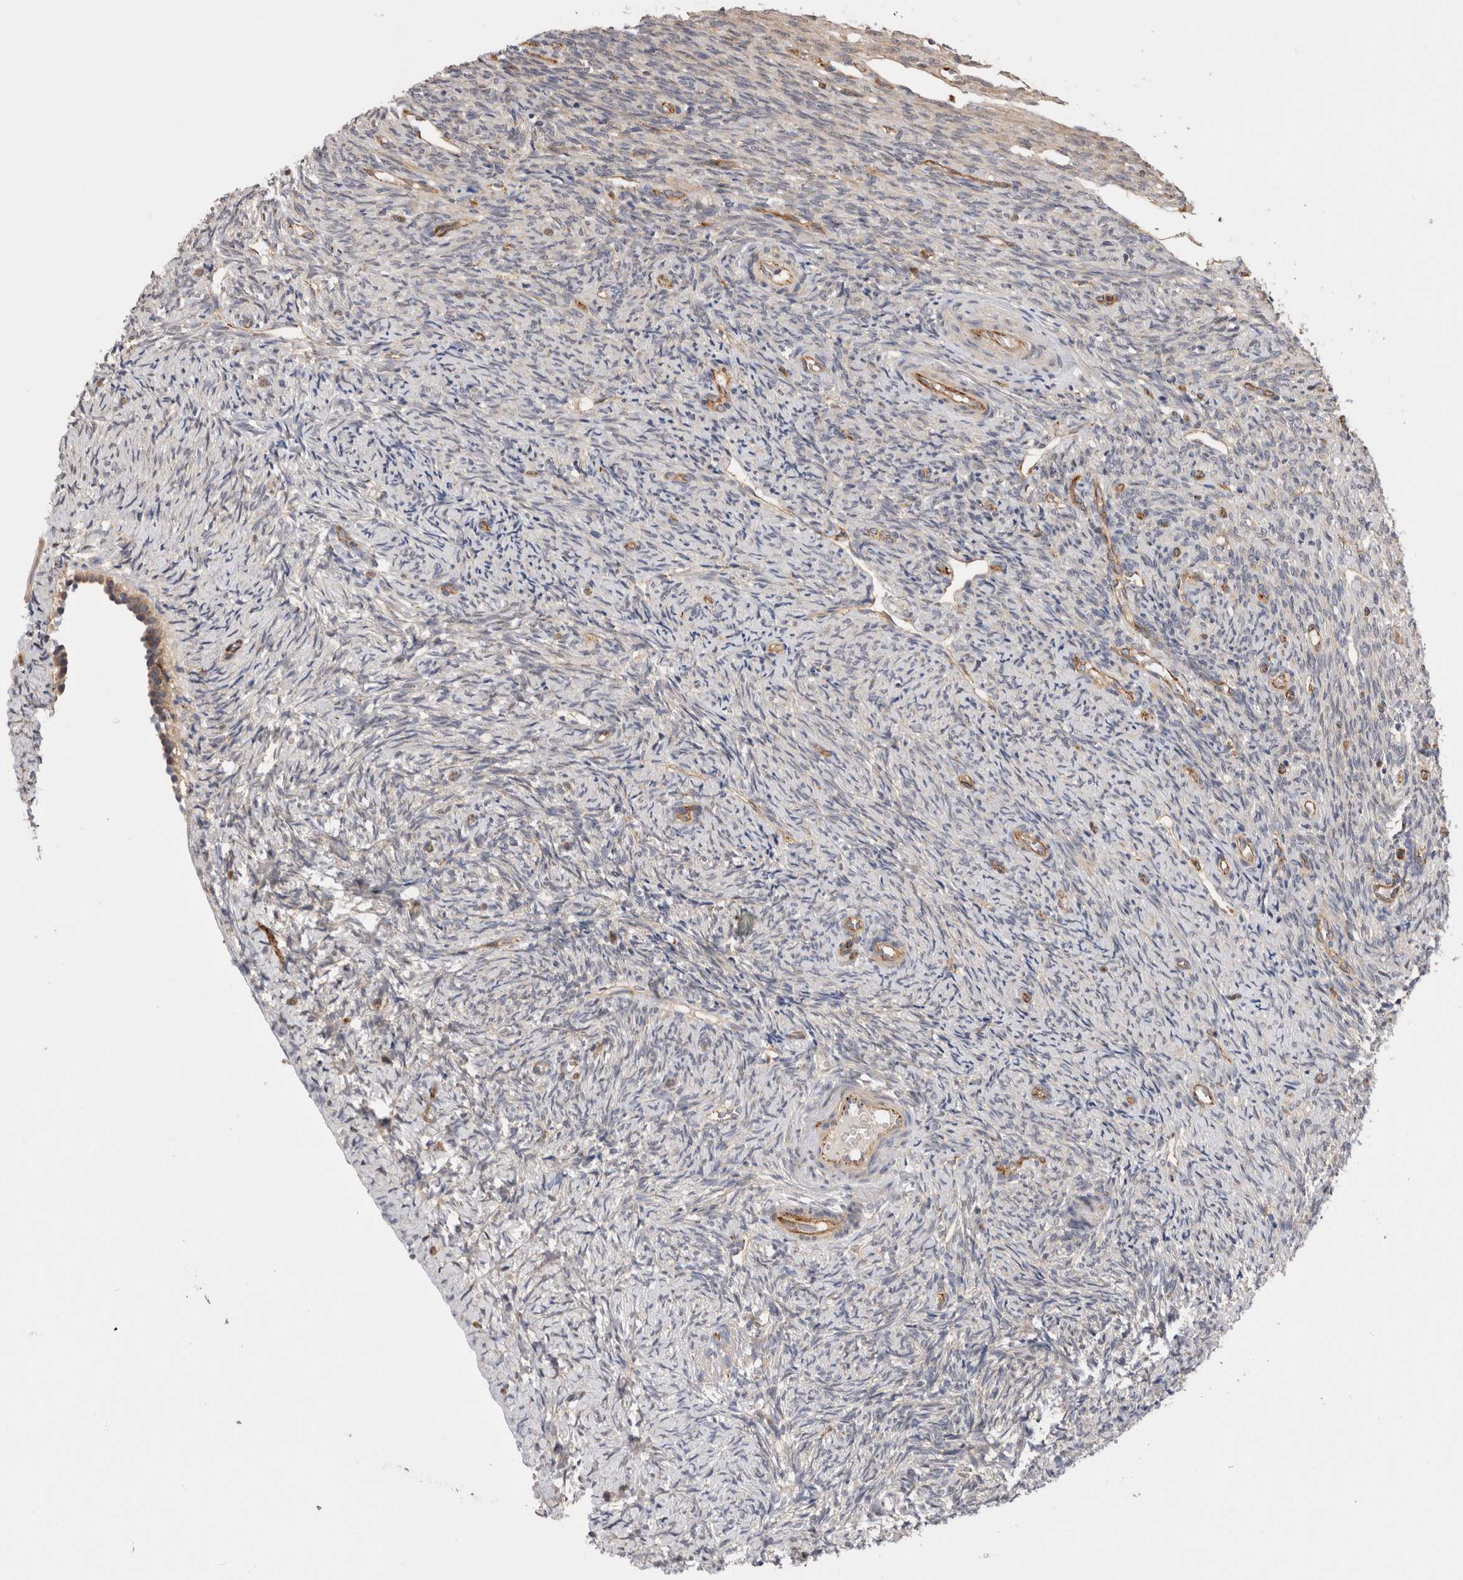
{"staining": {"intensity": "weak", "quantity": ">75%", "location": "cytoplasmic/membranous"}, "tissue": "ovary", "cell_type": "Follicle cells", "image_type": "normal", "snomed": [{"axis": "morphology", "description": "Normal tissue, NOS"}, {"axis": "topography", "description": "Ovary"}], "caption": "Human ovary stained for a protein (brown) reveals weak cytoplasmic/membranous positive positivity in about >75% of follicle cells.", "gene": "BNIP2", "patient": {"sex": "female", "age": 41}}